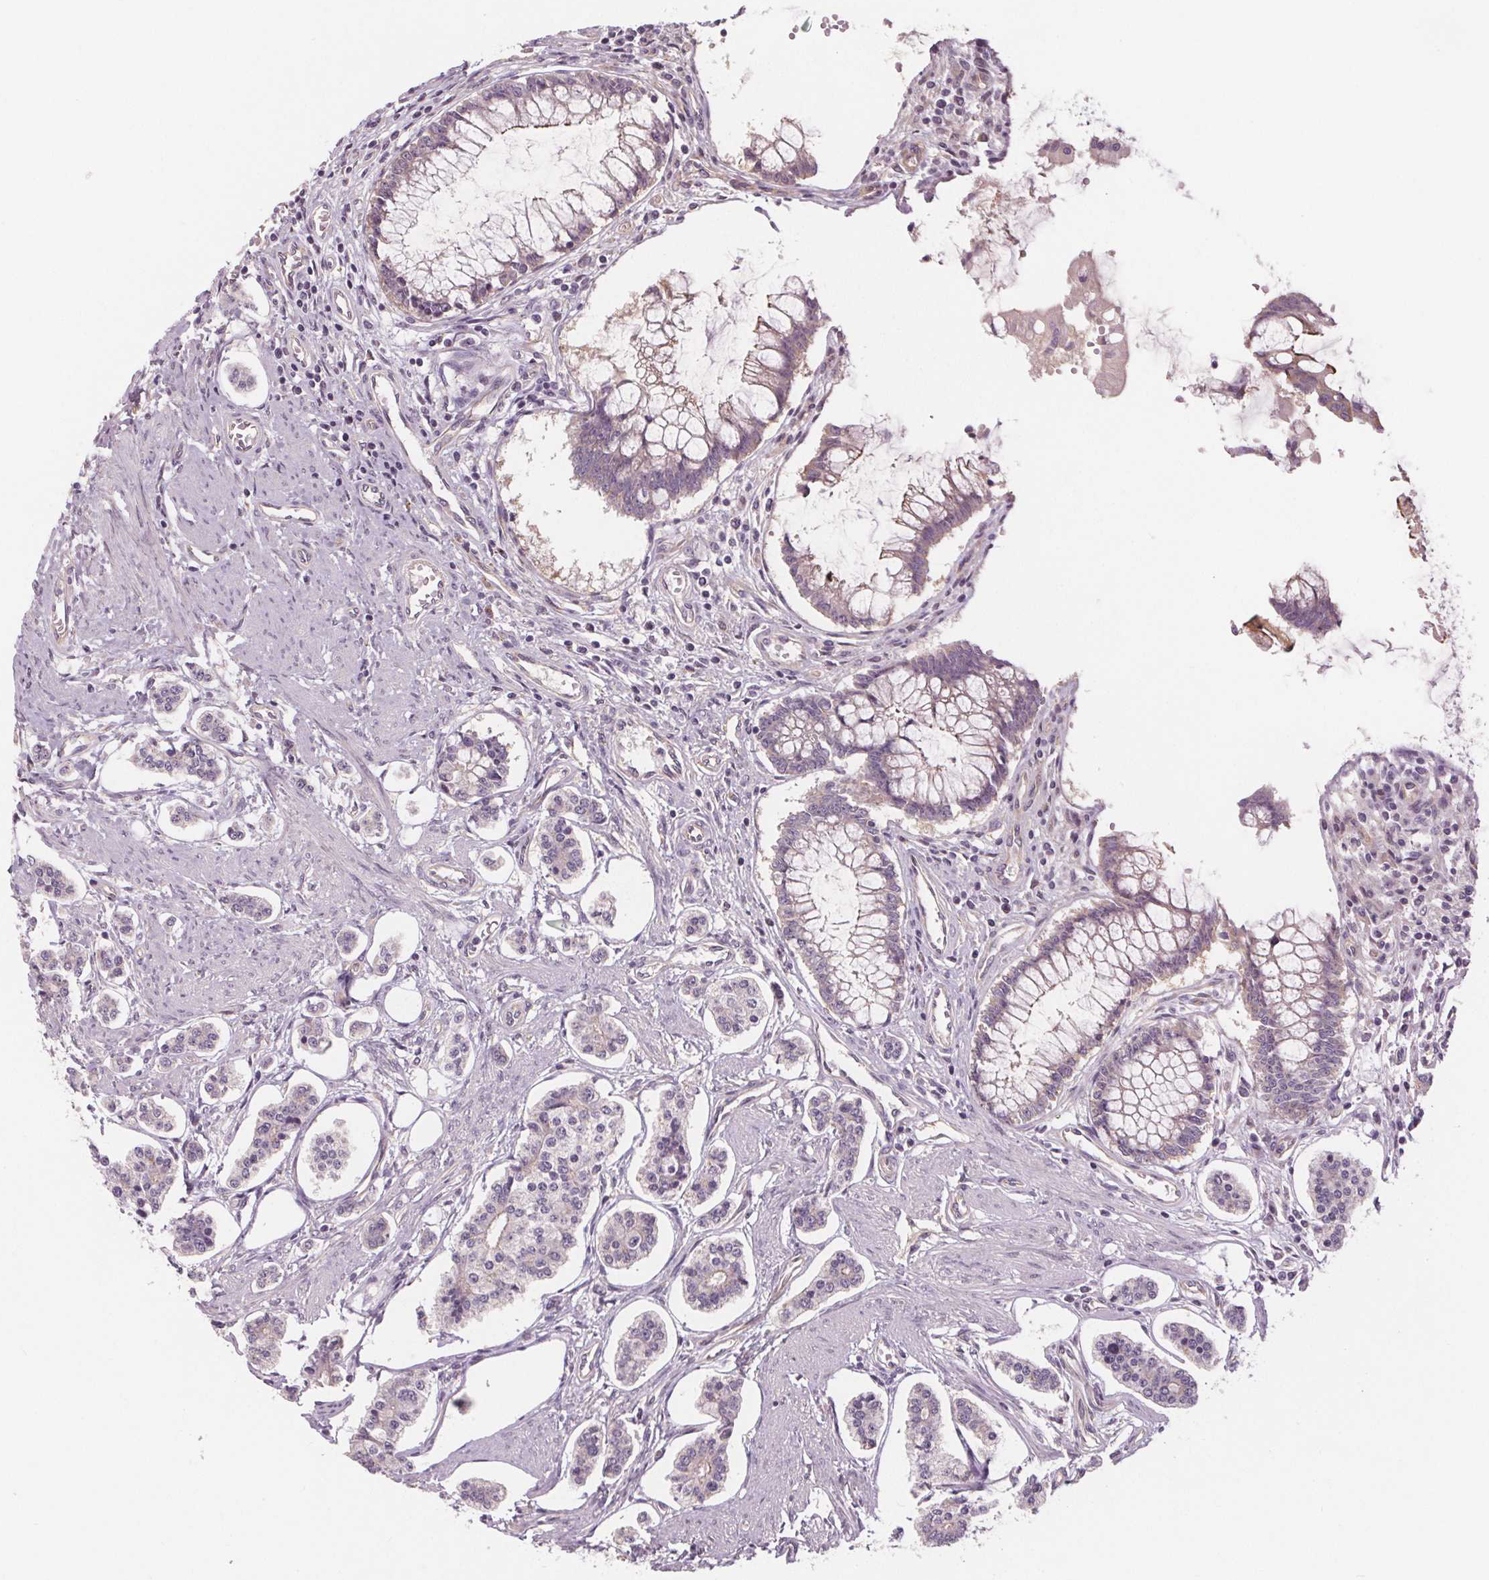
{"staining": {"intensity": "negative", "quantity": "none", "location": "none"}, "tissue": "carcinoid", "cell_type": "Tumor cells", "image_type": "cancer", "snomed": [{"axis": "morphology", "description": "Carcinoid, malignant, NOS"}, {"axis": "topography", "description": "Small intestine"}], "caption": "A photomicrograph of carcinoid (malignant) stained for a protein shows no brown staining in tumor cells.", "gene": "VNN1", "patient": {"sex": "female", "age": 65}}